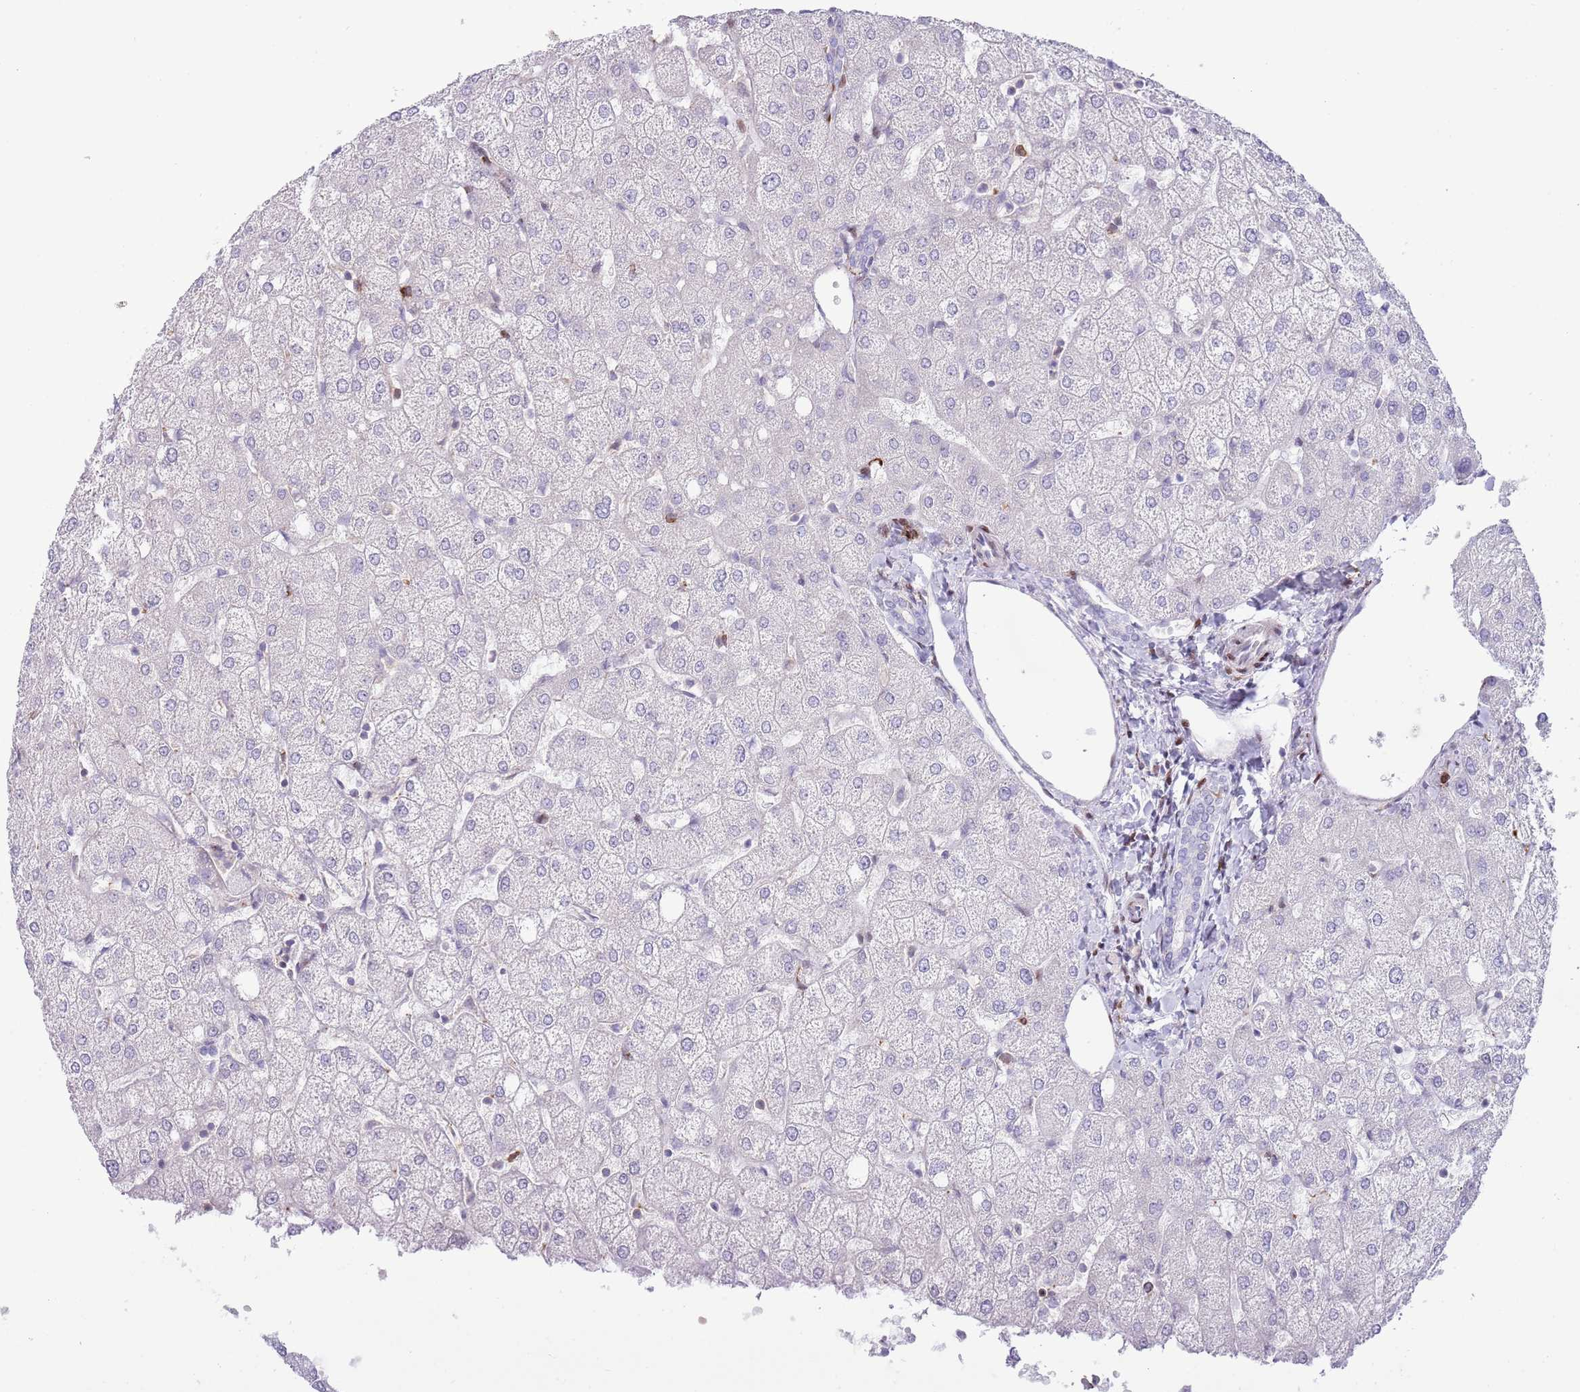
{"staining": {"intensity": "negative", "quantity": "none", "location": "none"}, "tissue": "liver", "cell_type": "Cholangiocytes", "image_type": "normal", "snomed": [{"axis": "morphology", "description": "Normal tissue, NOS"}, {"axis": "topography", "description": "Liver"}], "caption": "IHC of normal liver exhibits no staining in cholangiocytes. Brightfield microscopy of immunohistochemistry (IHC) stained with DAB (brown) and hematoxylin (blue), captured at high magnification.", "gene": "ANO8", "patient": {"sex": "female", "age": 54}}